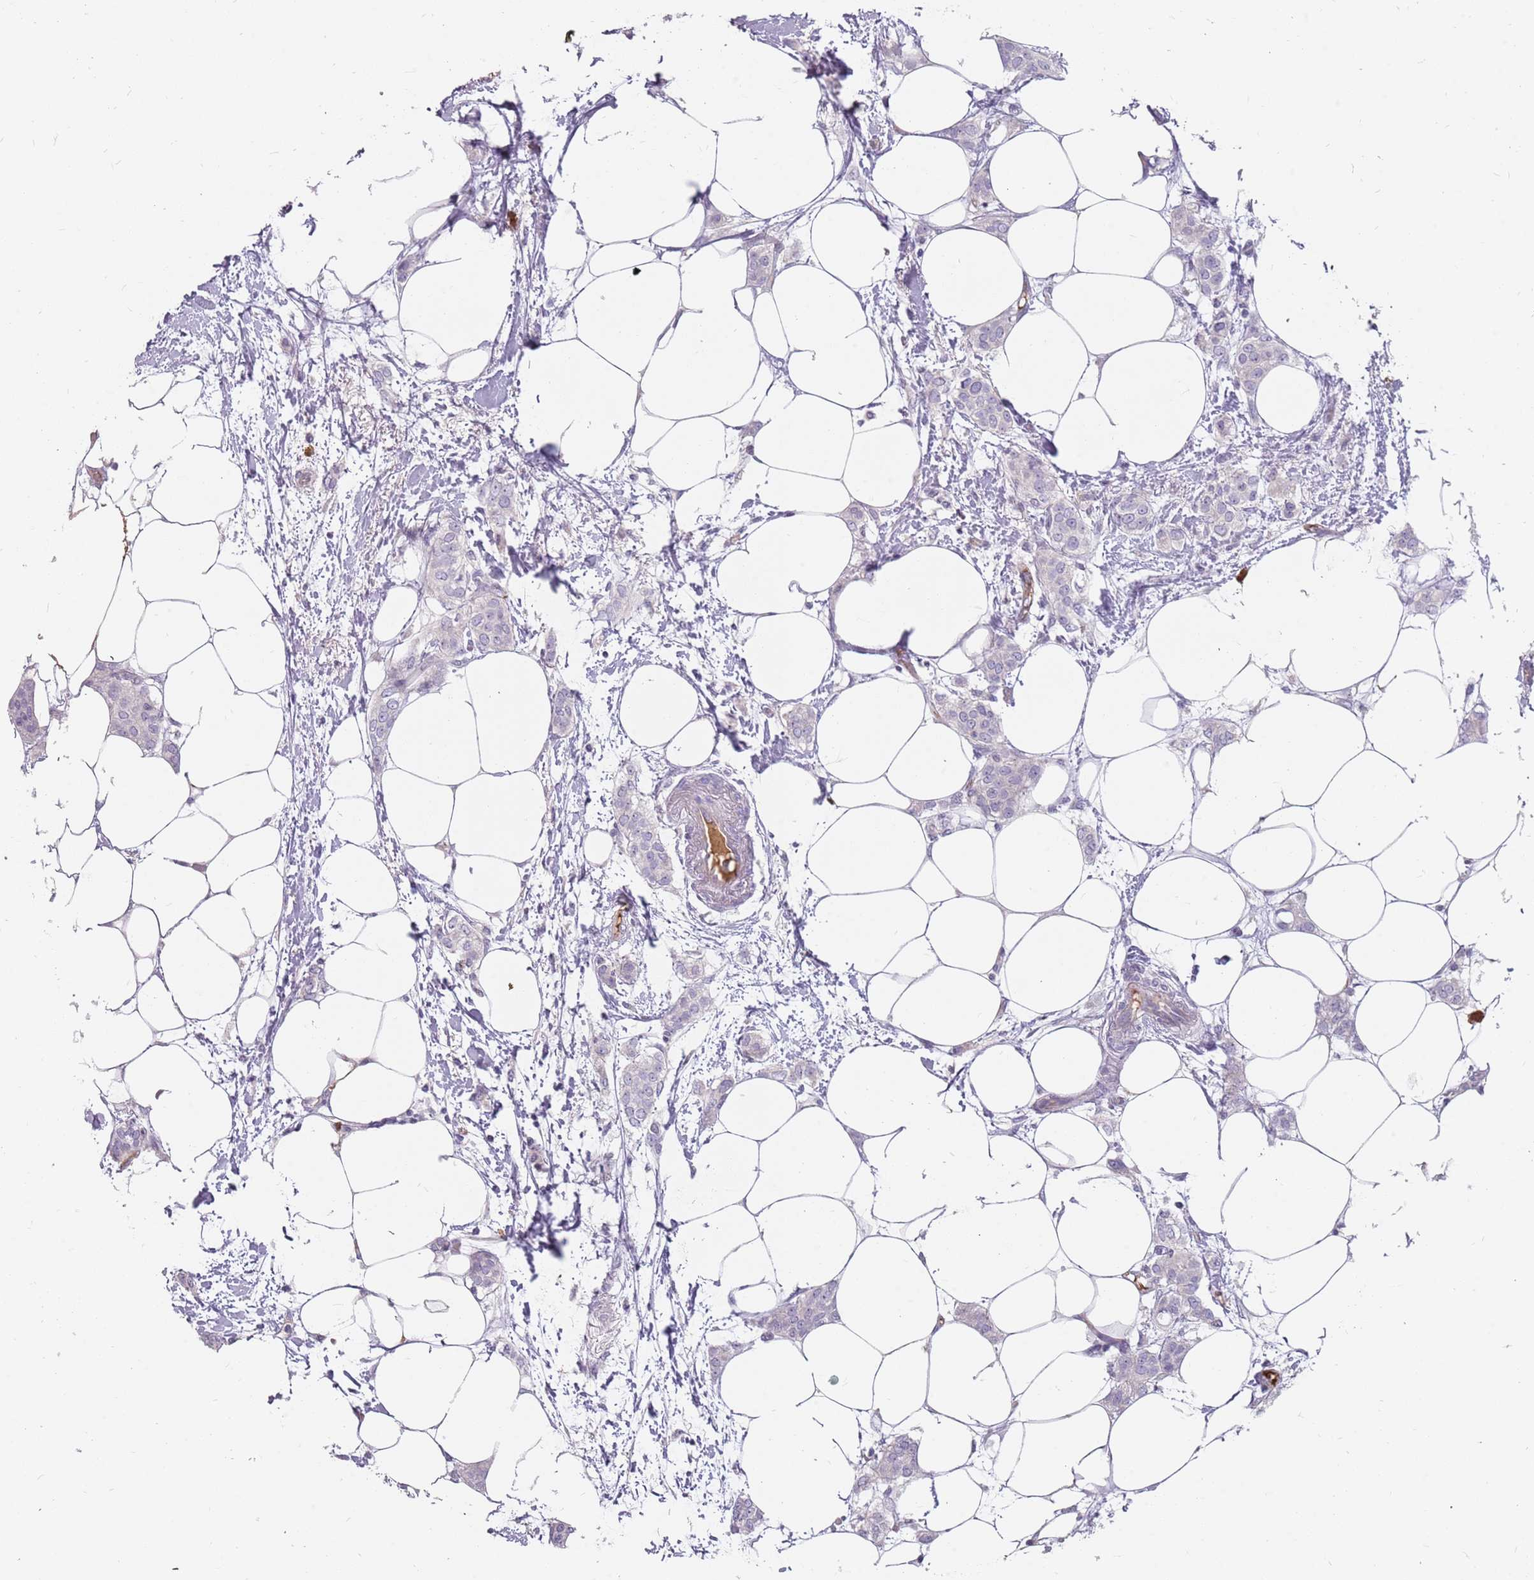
{"staining": {"intensity": "negative", "quantity": "none", "location": "none"}, "tissue": "breast cancer", "cell_type": "Tumor cells", "image_type": "cancer", "snomed": [{"axis": "morphology", "description": "Duct carcinoma"}, {"axis": "topography", "description": "Breast"}], "caption": "There is no significant positivity in tumor cells of breast cancer.", "gene": "DDX4", "patient": {"sex": "female", "age": 72}}